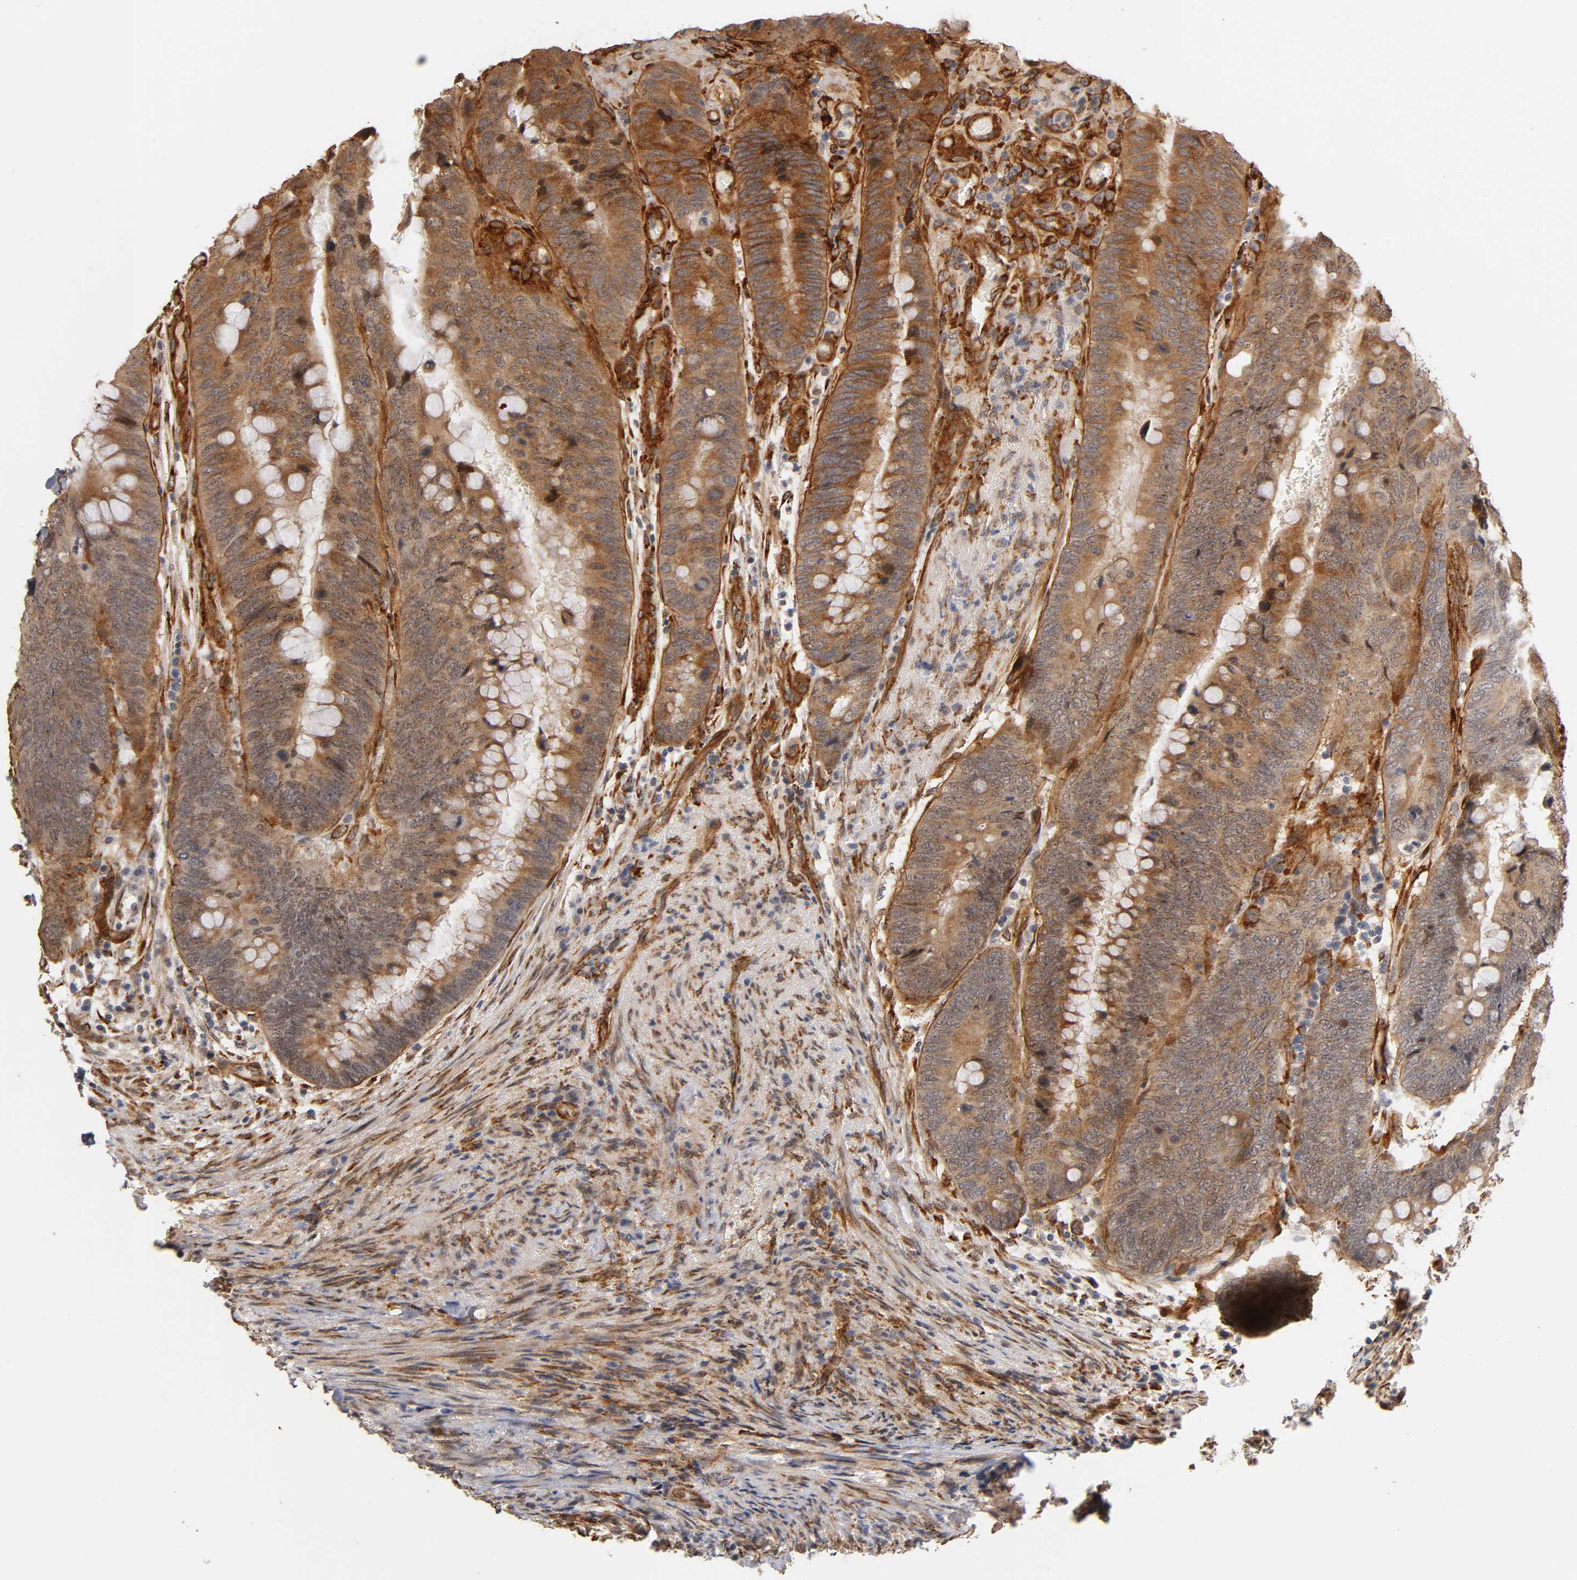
{"staining": {"intensity": "moderate", "quantity": ">75%", "location": "cytoplasmic/membranous"}, "tissue": "colorectal cancer", "cell_type": "Tumor cells", "image_type": "cancer", "snomed": [{"axis": "morphology", "description": "Normal tissue, NOS"}, {"axis": "morphology", "description": "Adenocarcinoma, NOS"}, {"axis": "topography", "description": "Rectum"}, {"axis": "topography", "description": "Peripheral nerve tissue"}], "caption": "A brown stain labels moderate cytoplasmic/membranous staining of a protein in colorectal cancer tumor cells.", "gene": "LAMB1", "patient": {"sex": "male", "age": 92}}